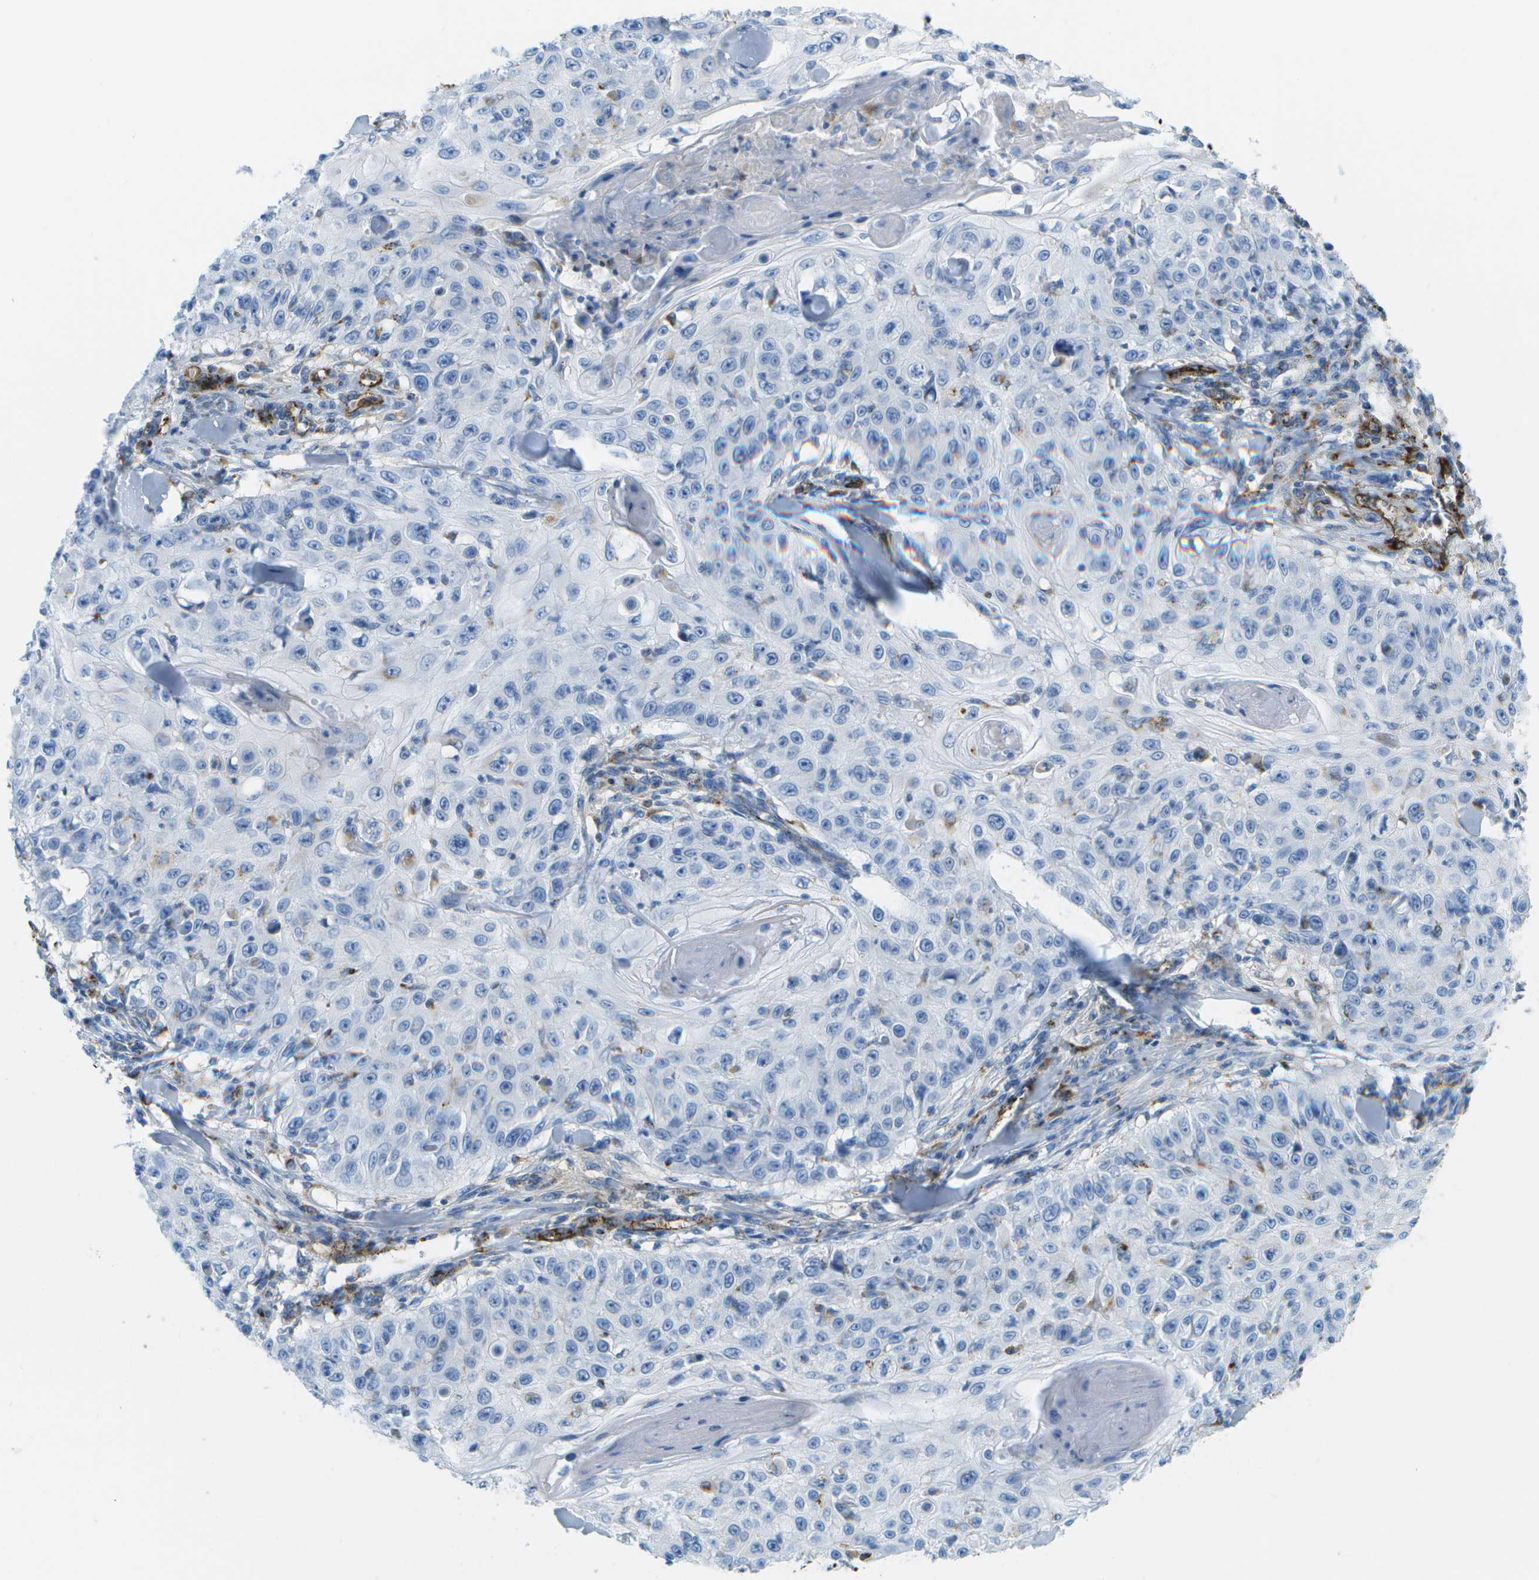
{"staining": {"intensity": "negative", "quantity": "none", "location": "none"}, "tissue": "skin cancer", "cell_type": "Tumor cells", "image_type": "cancer", "snomed": [{"axis": "morphology", "description": "Squamous cell carcinoma, NOS"}, {"axis": "topography", "description": "Skin"}], "caption": "Skin cancer stained for a protein using immunohistochemistry (IHC) displays no positivity tumor cells.", "gene": "PRCP", "patient": {"sex": "male", "age": 86}}